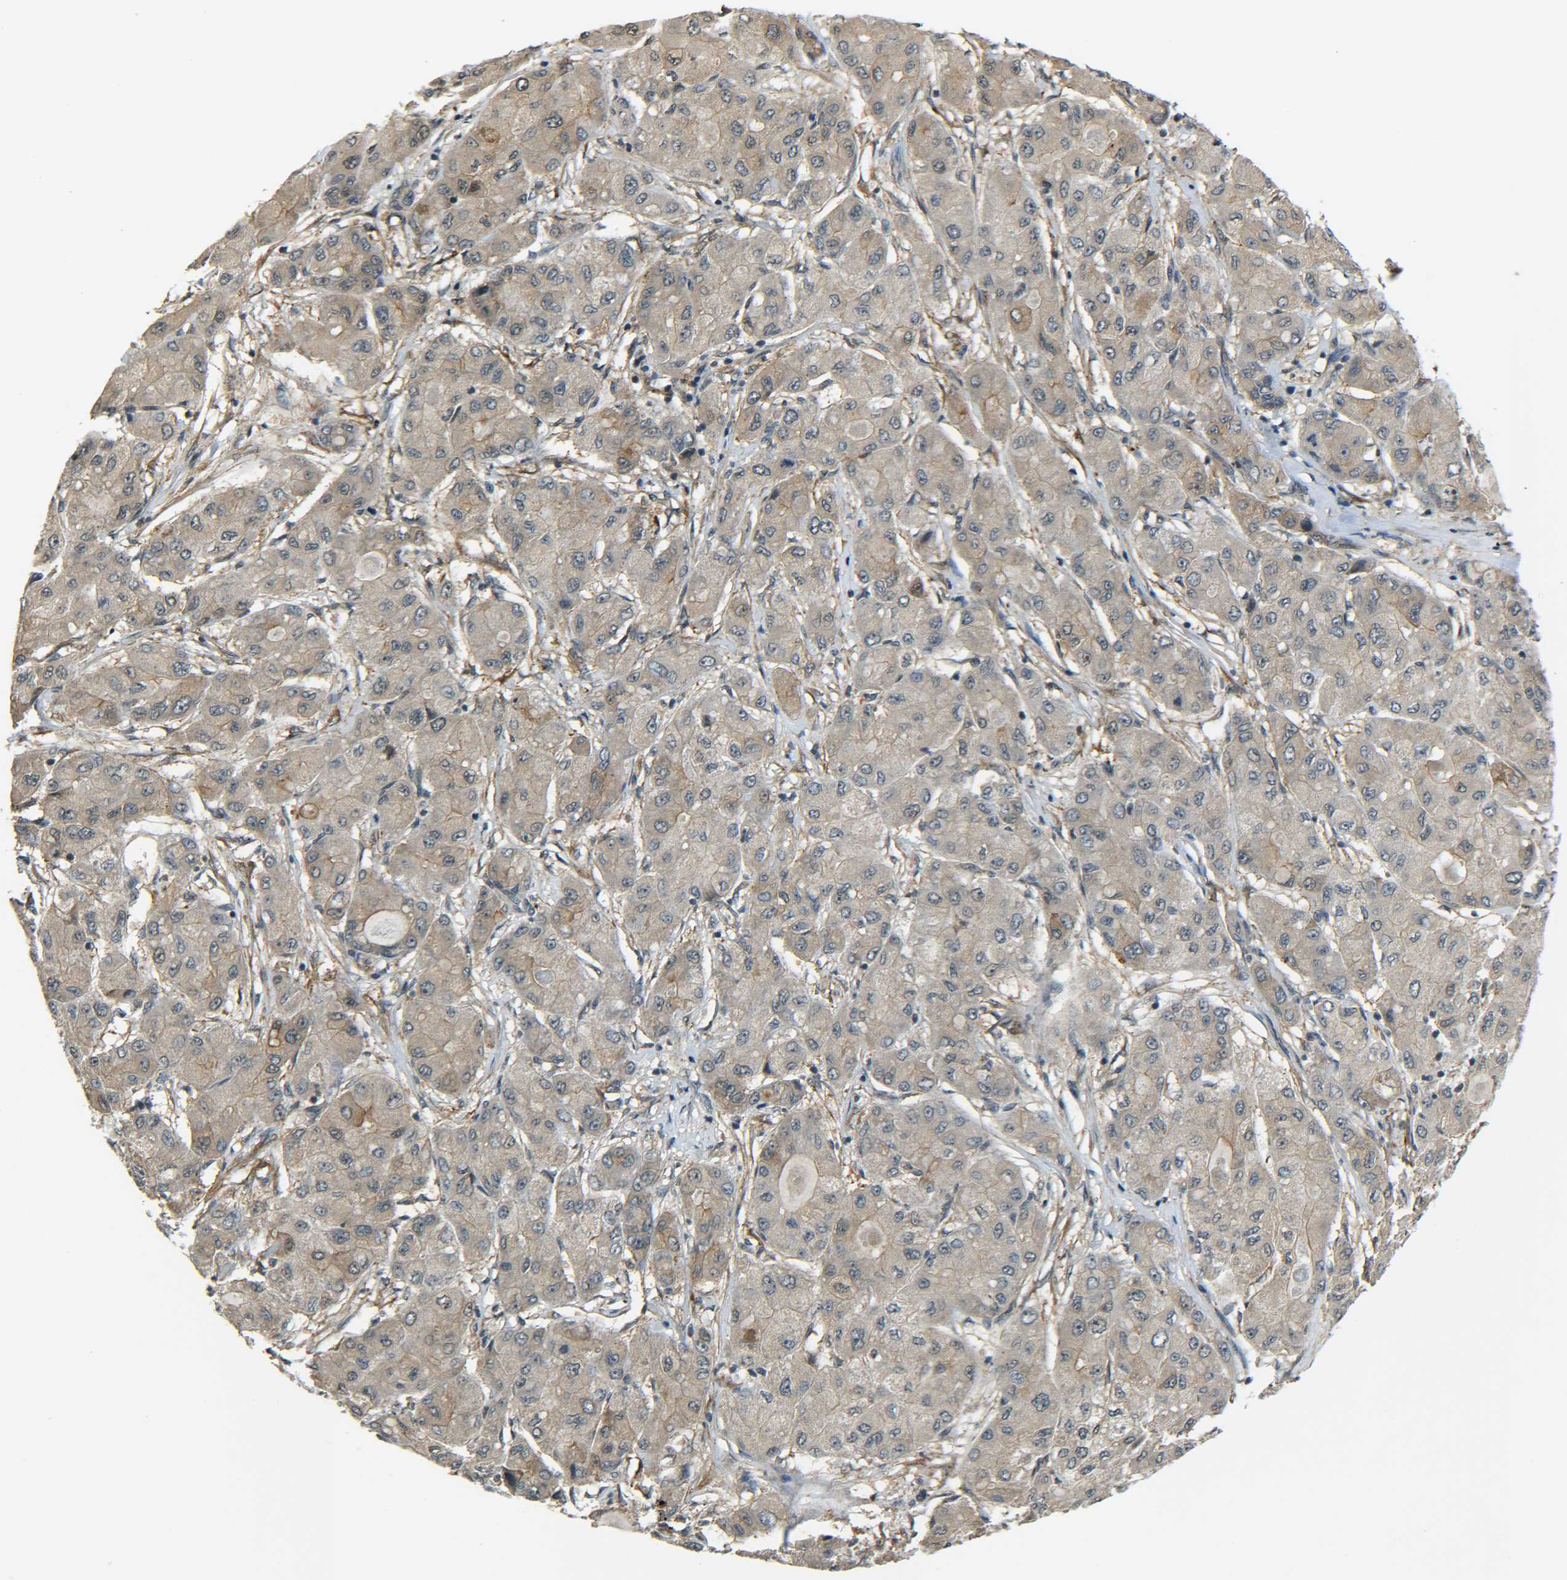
{"staining": {"intensity": "moderate", "quantity": ">75%", "location": "cytoplasmic/membranous"}, "tissue": "liver cancer", "cell_type": "Tumor cells", "image_type": "cancer", "snomed": [{"axis": "morphology", "description": "Carcinoma, Hepatocellular, NOS"}, {"axis": "topography", "description": "Liver"}], "caption": "Immunohistochemistry image of human hepatocellular carcinoma (liver) stained for a protein (brown), which demonstrates medium levels of moderate cytoplasmic/membranous positivity in about >75% of tumor cells.", "gene": "DAB2", "patient": {"sex": "male", "age": 80}}